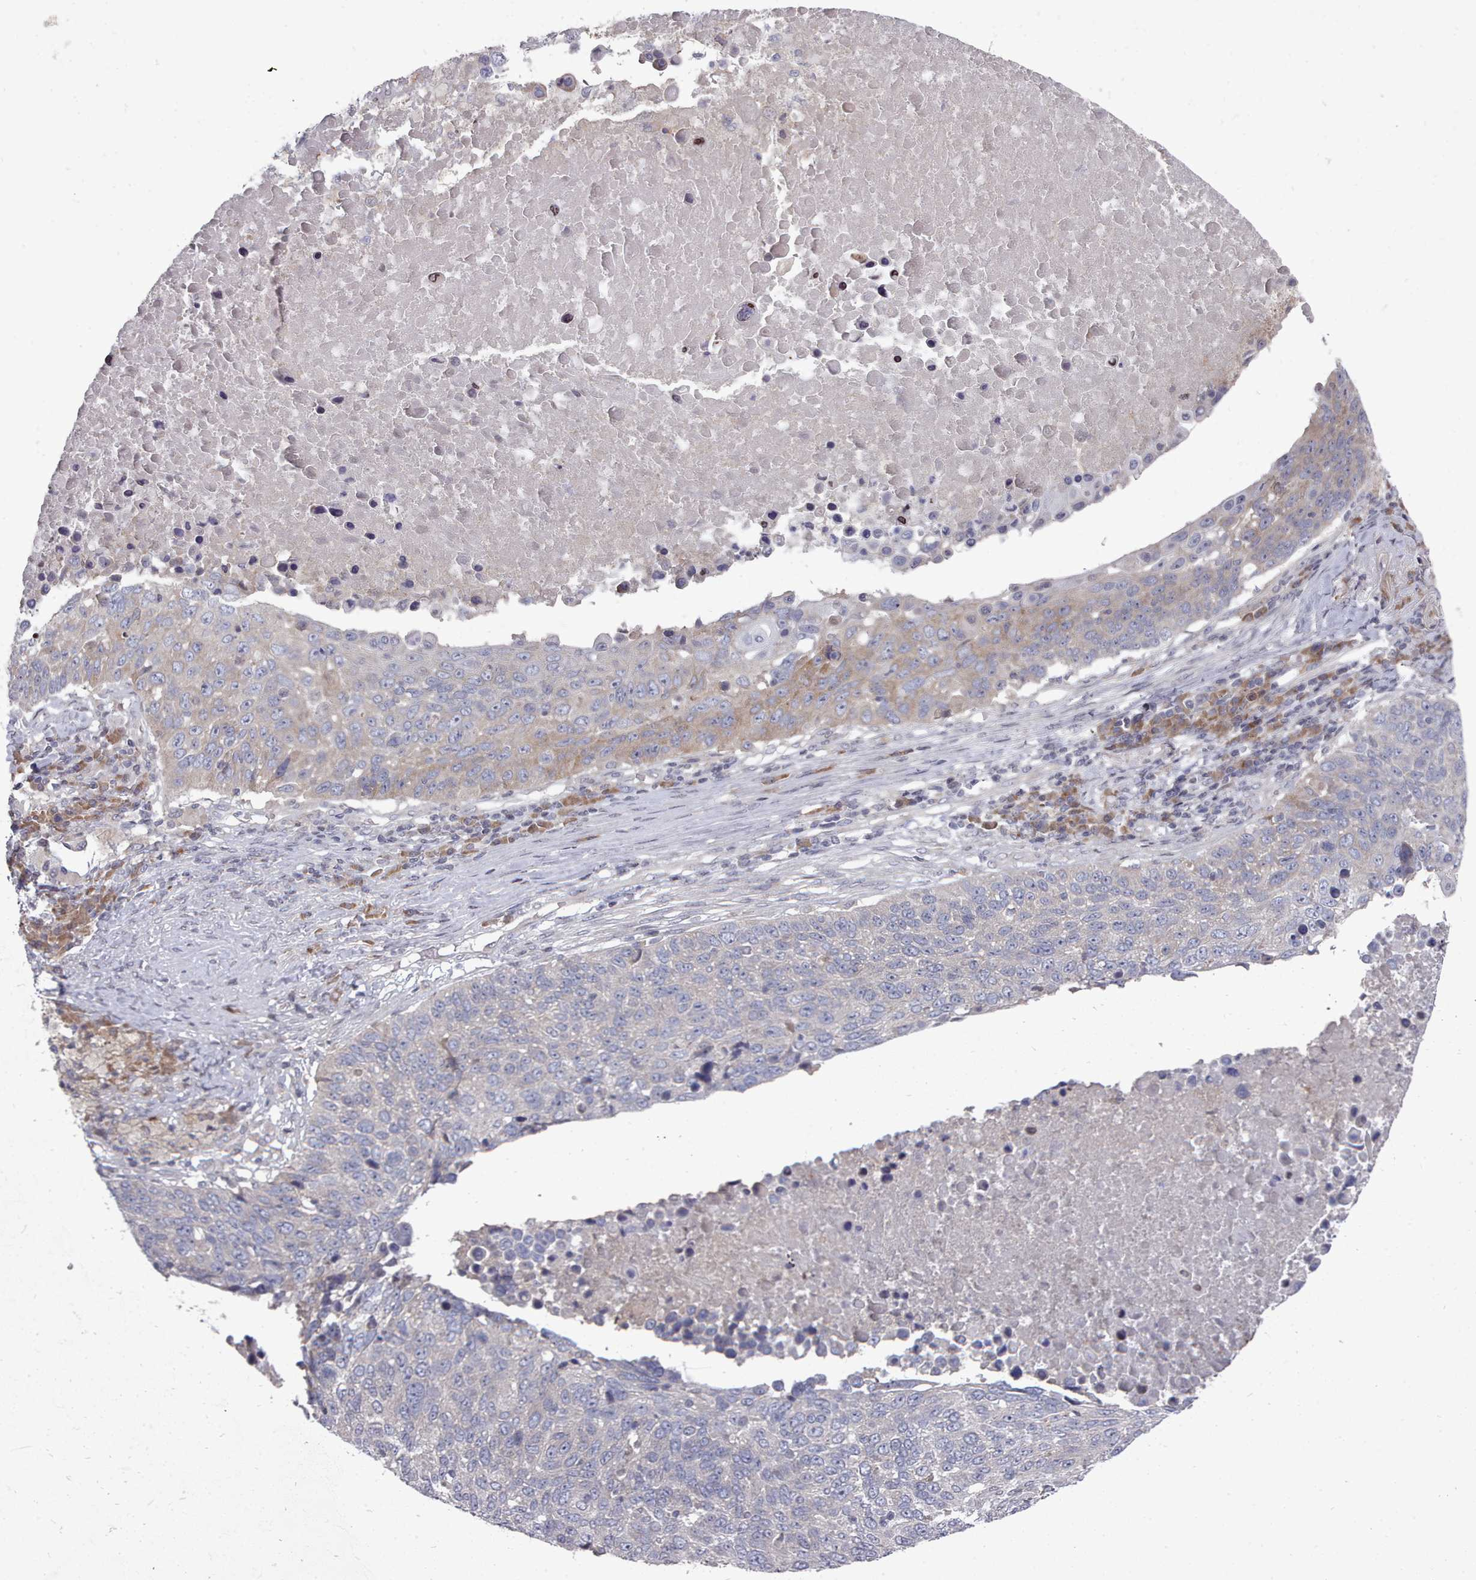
{"staining": {"intensity": "weak", "quantity": "<25%", "location": "cytoplasmic/membranous"}, "tissue": "lung cancer", "cell_type": "Tumor cells", "image_type": "cancer", "snomed": [{"axis": "morphology", "description": "Normal tissue, NOS"}, {"axis": "morphology", "description": "Squamous cell carcinoma, NOS"}, {"axis": "topography", "description": "Lymph node"}, {"axis": "topography", "description": "Lung"}], "caption": "Immunohistochemistry (IHC) of human lung squamous cell carcinoma reveals no expression in tumor cells.", "gene": "ACKR3", "patient": {"sex": "male", "age": 66}}